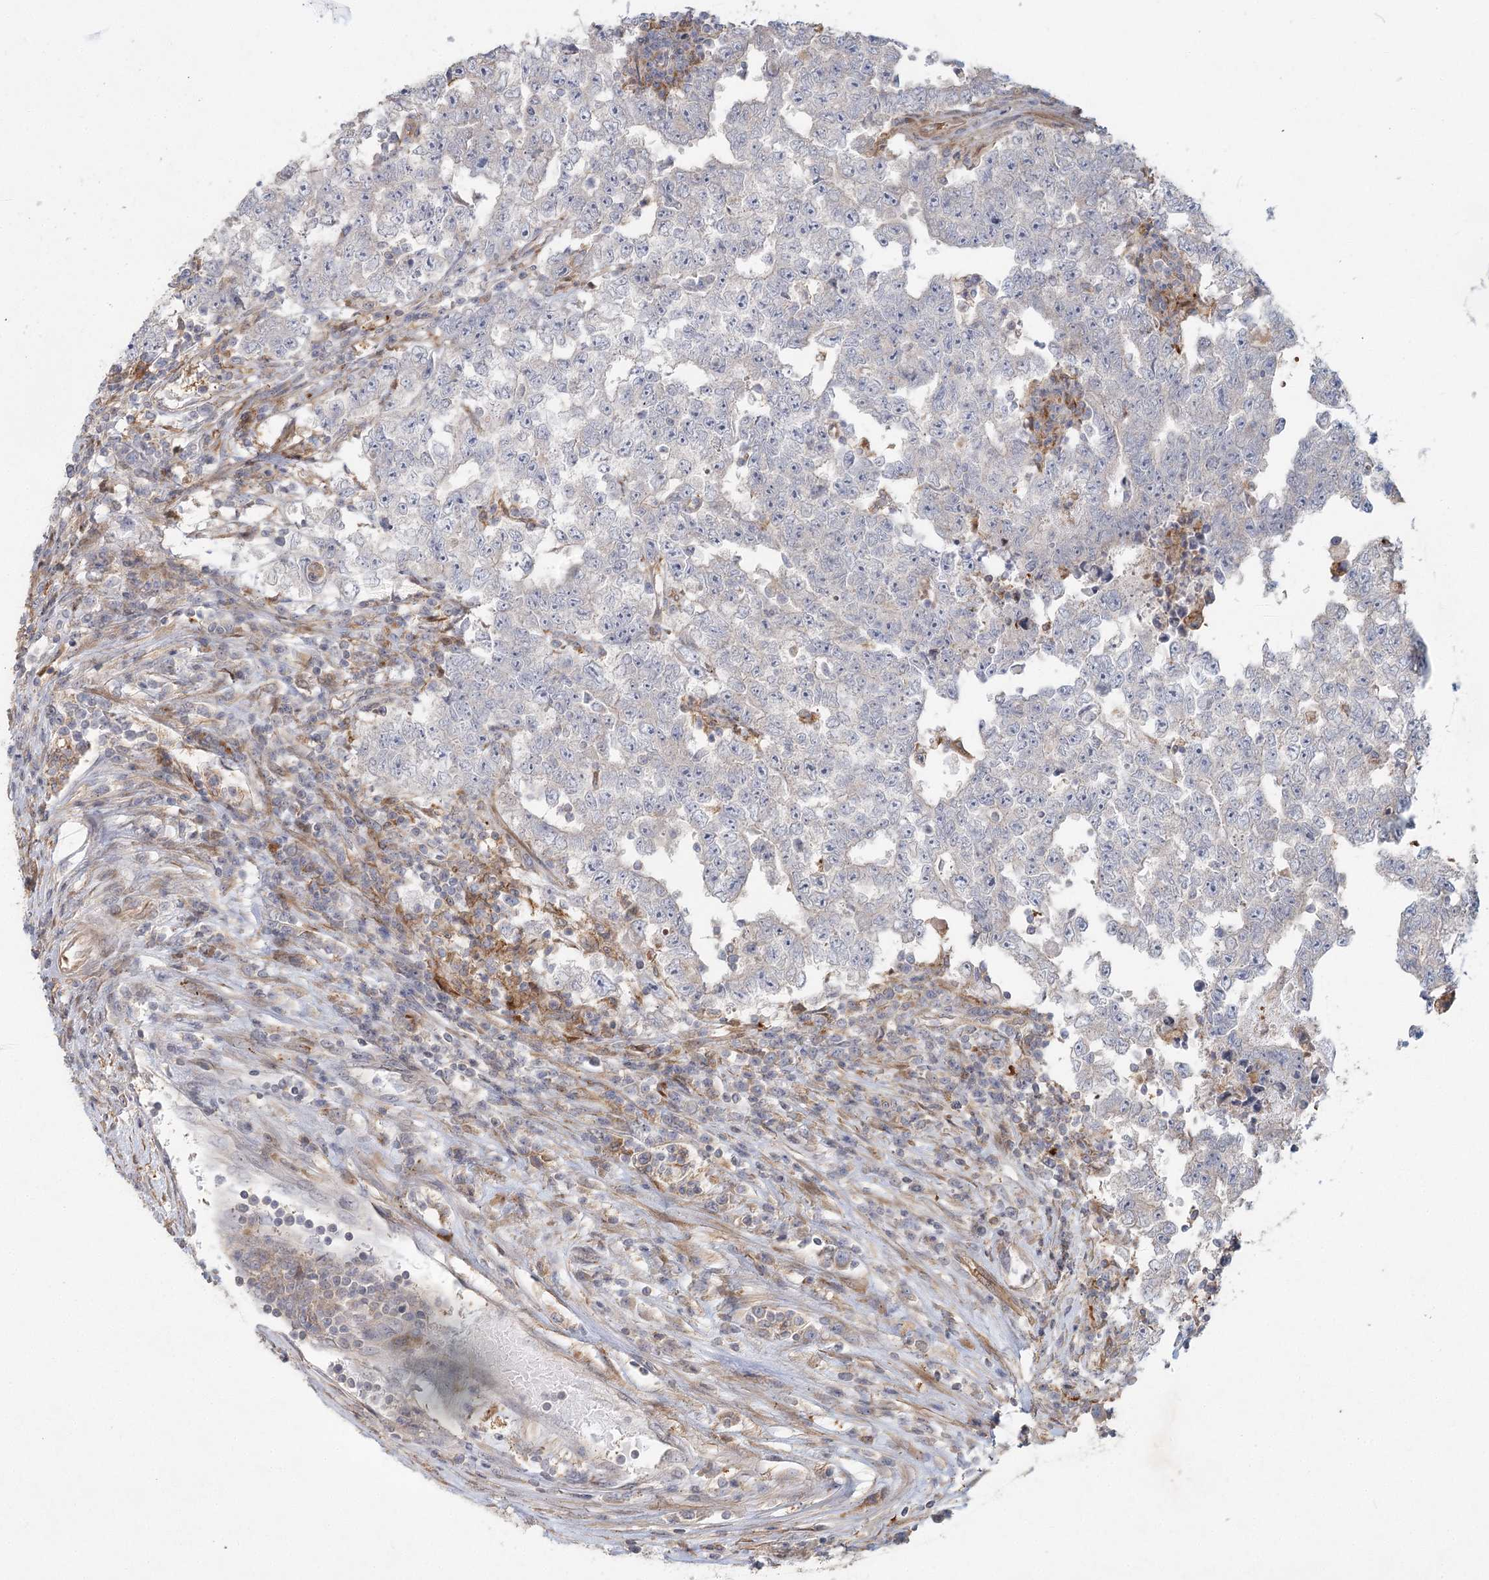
{"staining": {"intensity": "negative", "quantity": "none", "location": "none"}, "tissue": "testis cancer", "cell_type": "Tumor cells", "image_type": "cancer", "snomed": [{"axis": "morphology", "description": "Carcinoma, Embryonal, NOS"}, {"axis": "topography", "description": "Testis"}], "caption": "Tumor cells show no significant expression in testis cancer. The staining is performed using DAB brown chromogen with nuclei counter-stained in using hematoxylin.", "gene": "FAM110C", "patient": {"sex": "male", "age": 25}}